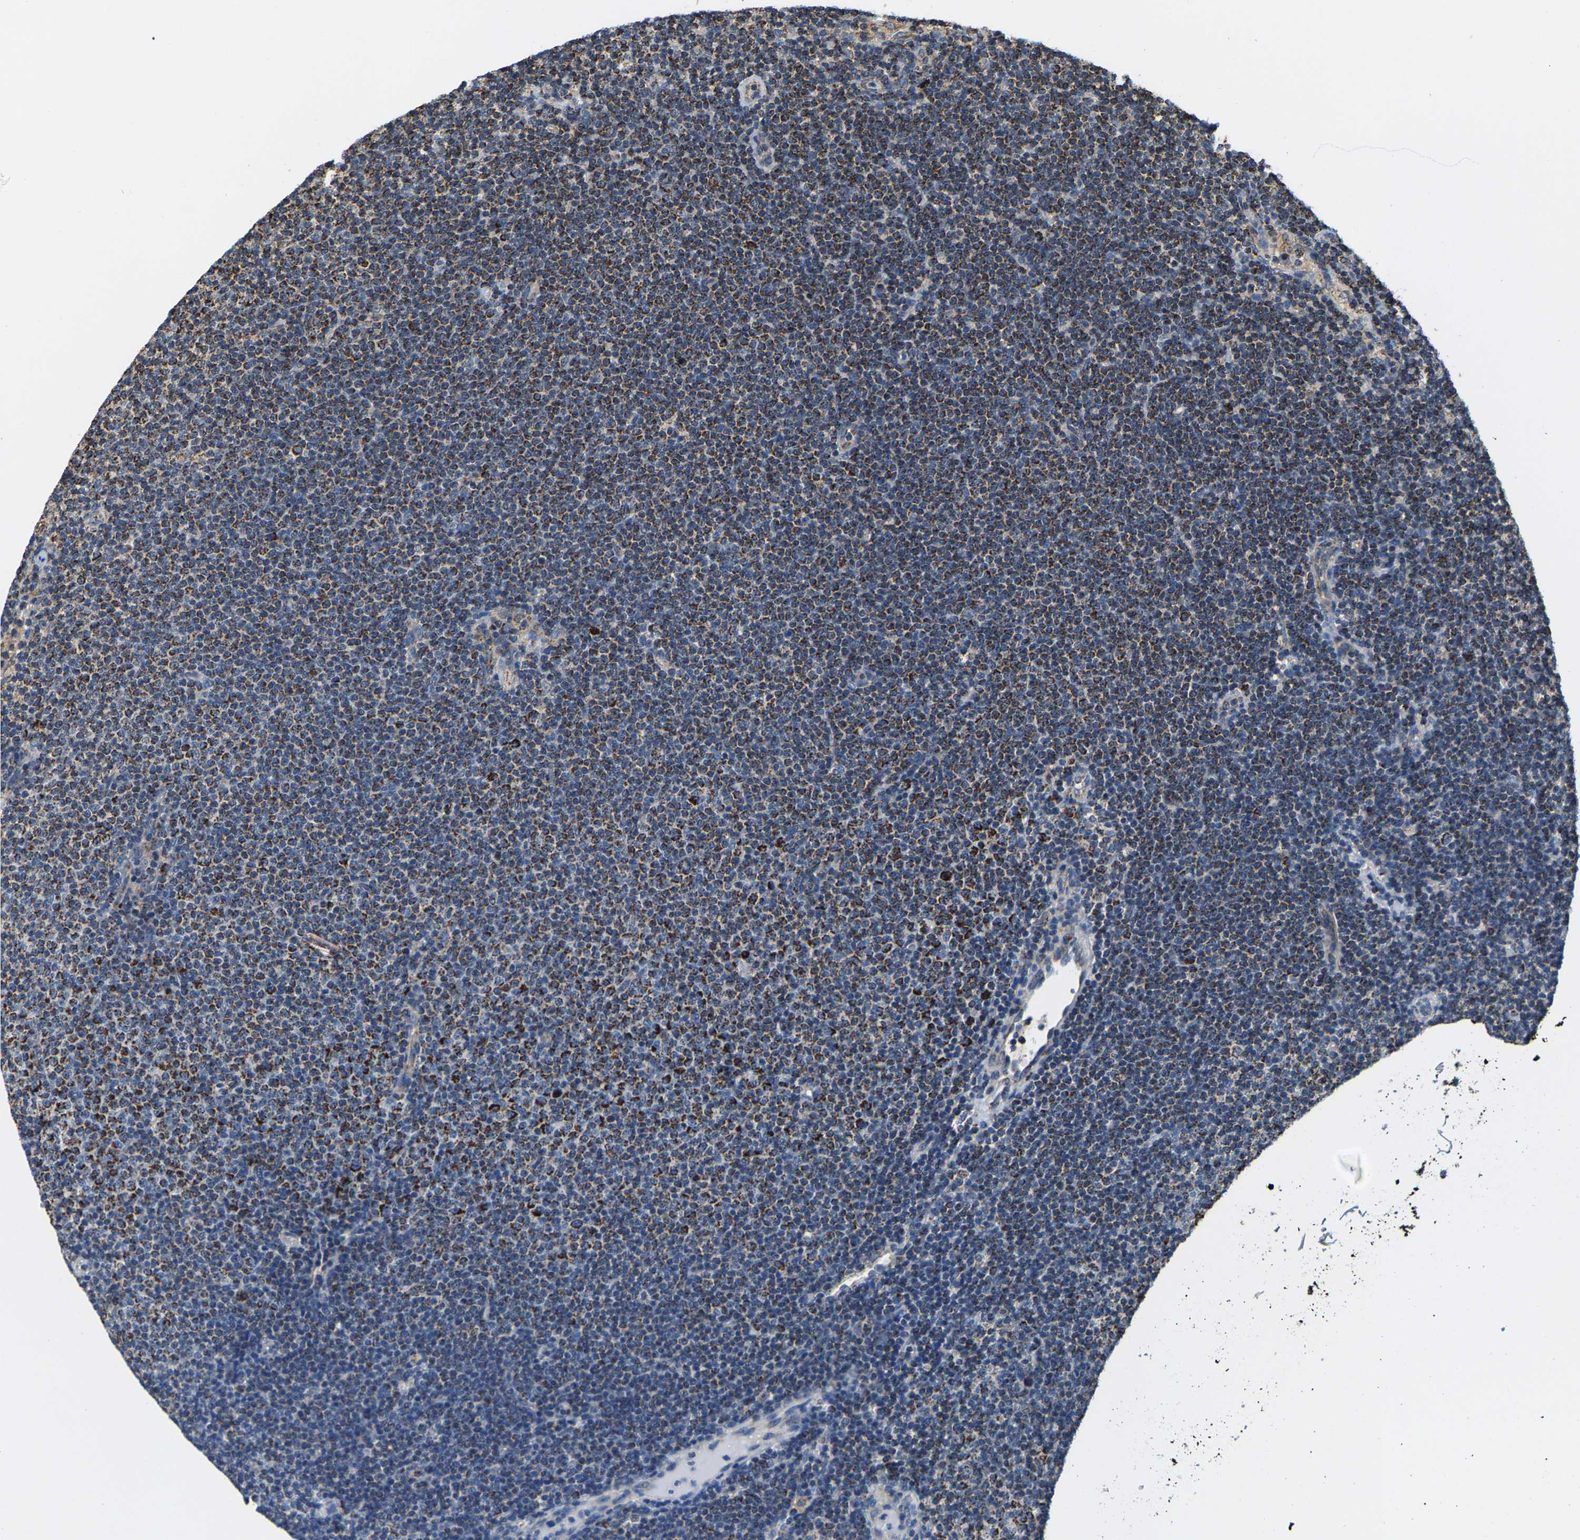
{"staining": {"intensity": "moderate", "quantity": ">75%", "location": "cytoplasmic/membranous"}, "tissue": "lymphoma", "cell_type": "Tumor cells", "image_type": "cancer", "snomed": [{"axis": "morphology", "description": "Malignant lymphoma, non-Hodgkin's type, Low grade"}, {"axis": "topography", "description": "Lymph node"}], "caption": "Low-grade malignant lymphoma, non-Hodgkin's type stained with DAB (3,3'-diaminobenzidine) immunohistochemistry reveals medium levels of moderate cytoplasmic/membranous staining in approximately >75% of tumor cells.", "gene": "SHMT2", "patient": {"sex": "female", "age": 53}}